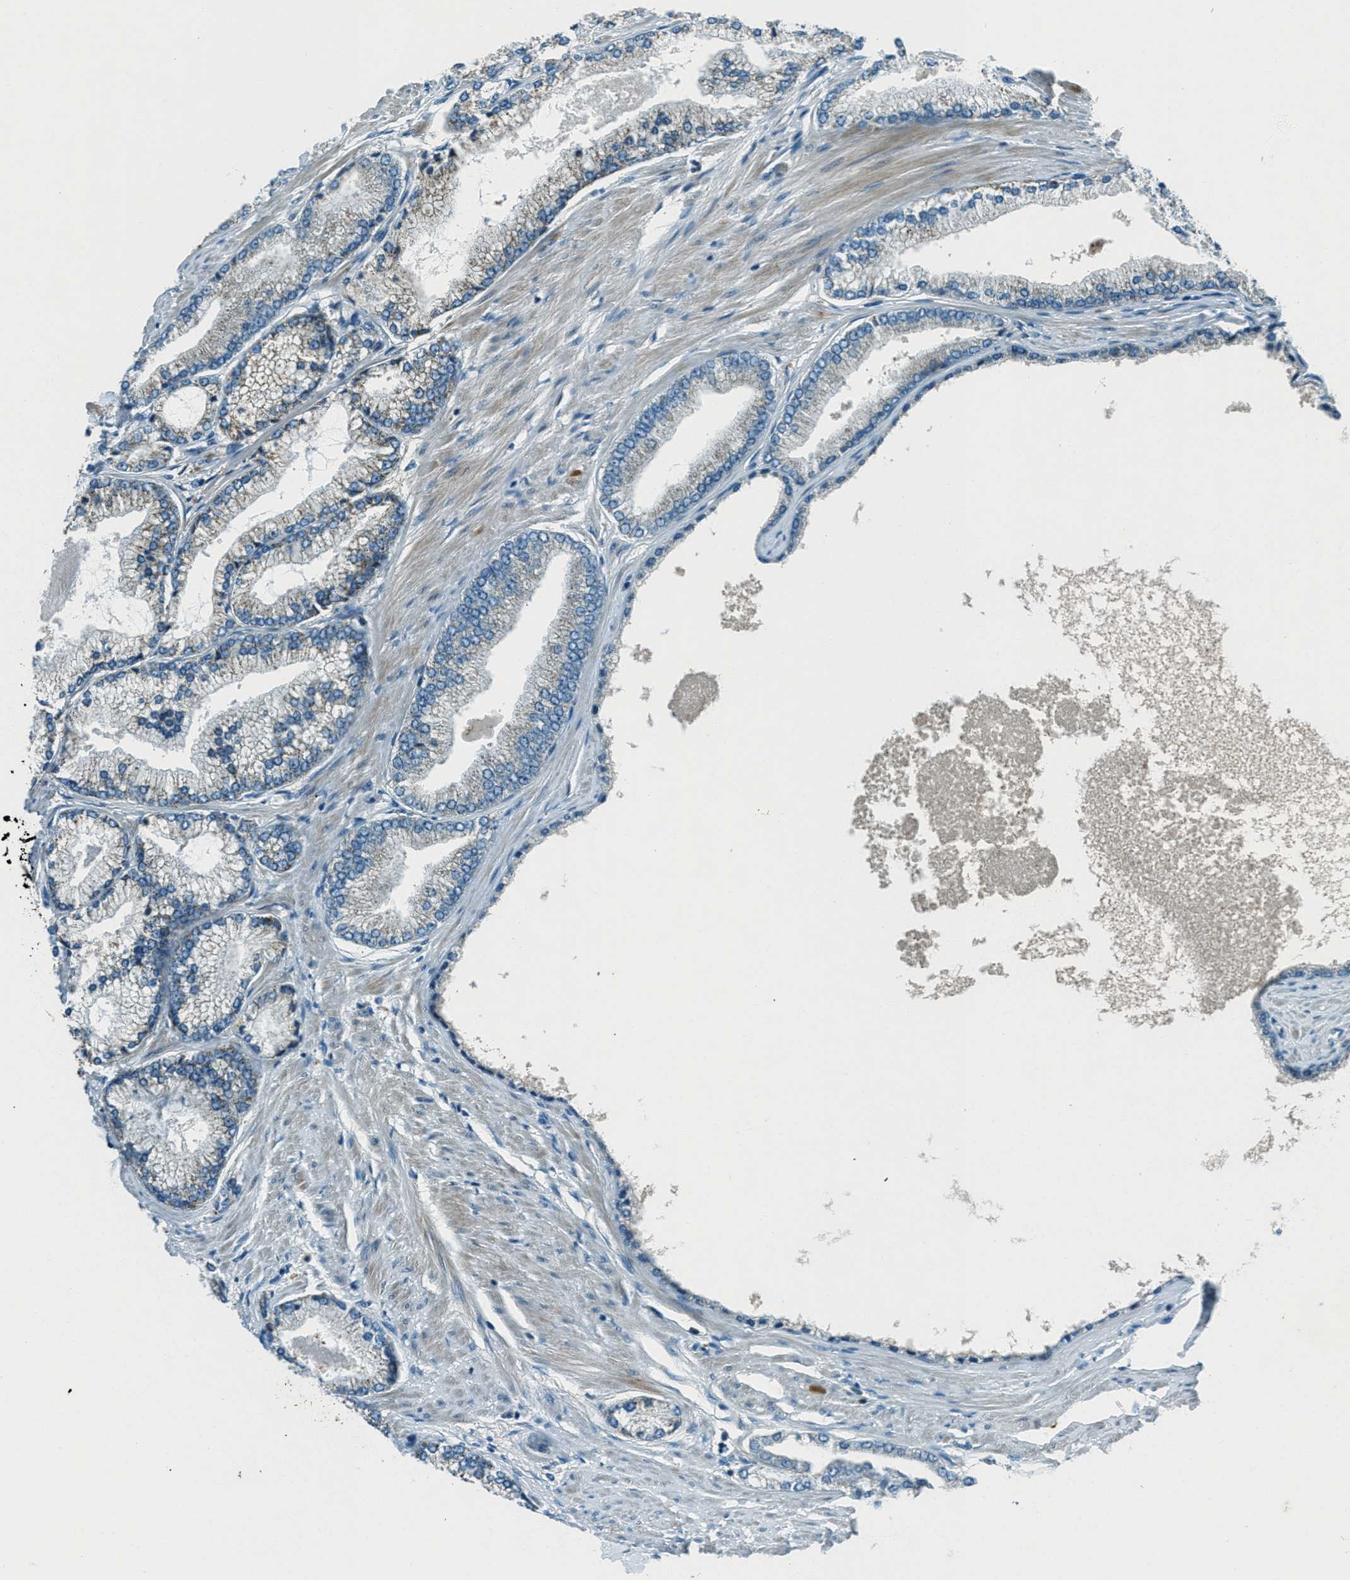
{"staining": {"intensity": "weak", "quantity": "25%-75%", "location": "cytoplasmic/membranous"}, "tissue": "prostate cancer", "cell_type": "Tumor cells", "image_type": "cancer", "snomed": [{"axis": "morphology", "description": "Adenocarcinoma, High grade"}, {"axis": "topography", "description": "Prostate"}], "caption": "A brown stain shows weak cytoplasmic/membranous positivity of a protein in human prostate adenocarcinoma (high-grade) tumor cells. Nuclei are stained in blue.", "gene": "FAR1", "patient": {"sex": "male", "age": 61}}